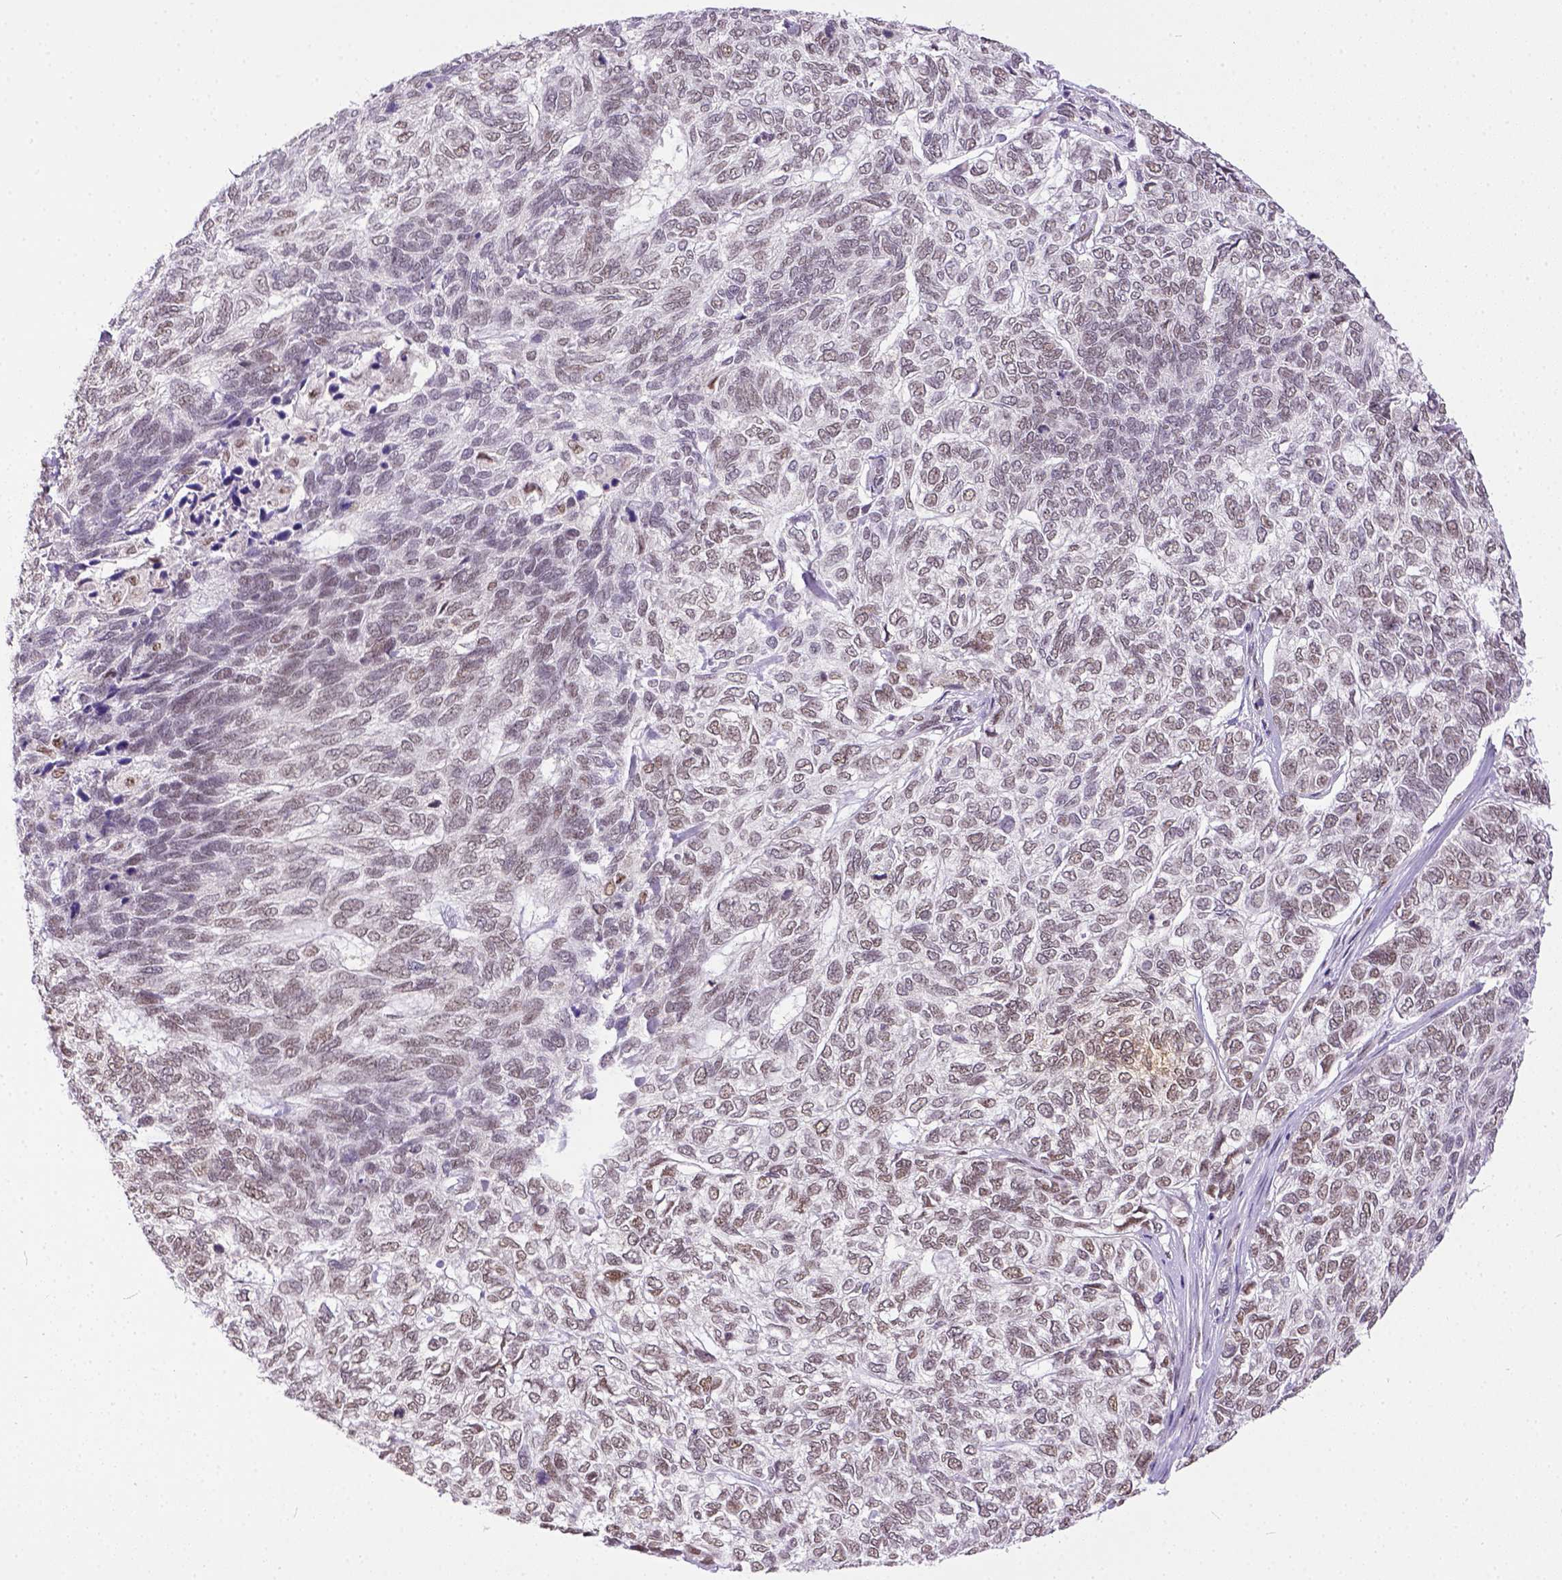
{"staining": {"intensity": "weak", "quantity": "25%-75%", "location": "nuclear"}, "tissue": "skin cancer", "cell_type": "Tumor cells", "image_type": "cancer", "snomed": [{"axis": "morphology", "description": "Basal cell carcinoma"}, {"axis": "topography", "description": "Skin"}], "caption": "Basal cell carcinoma (skin) stained with a protein marker displays weak staining in tumor cells.", "gene": "ERCC1", "patient": {"sex": "female", "age": 65}}